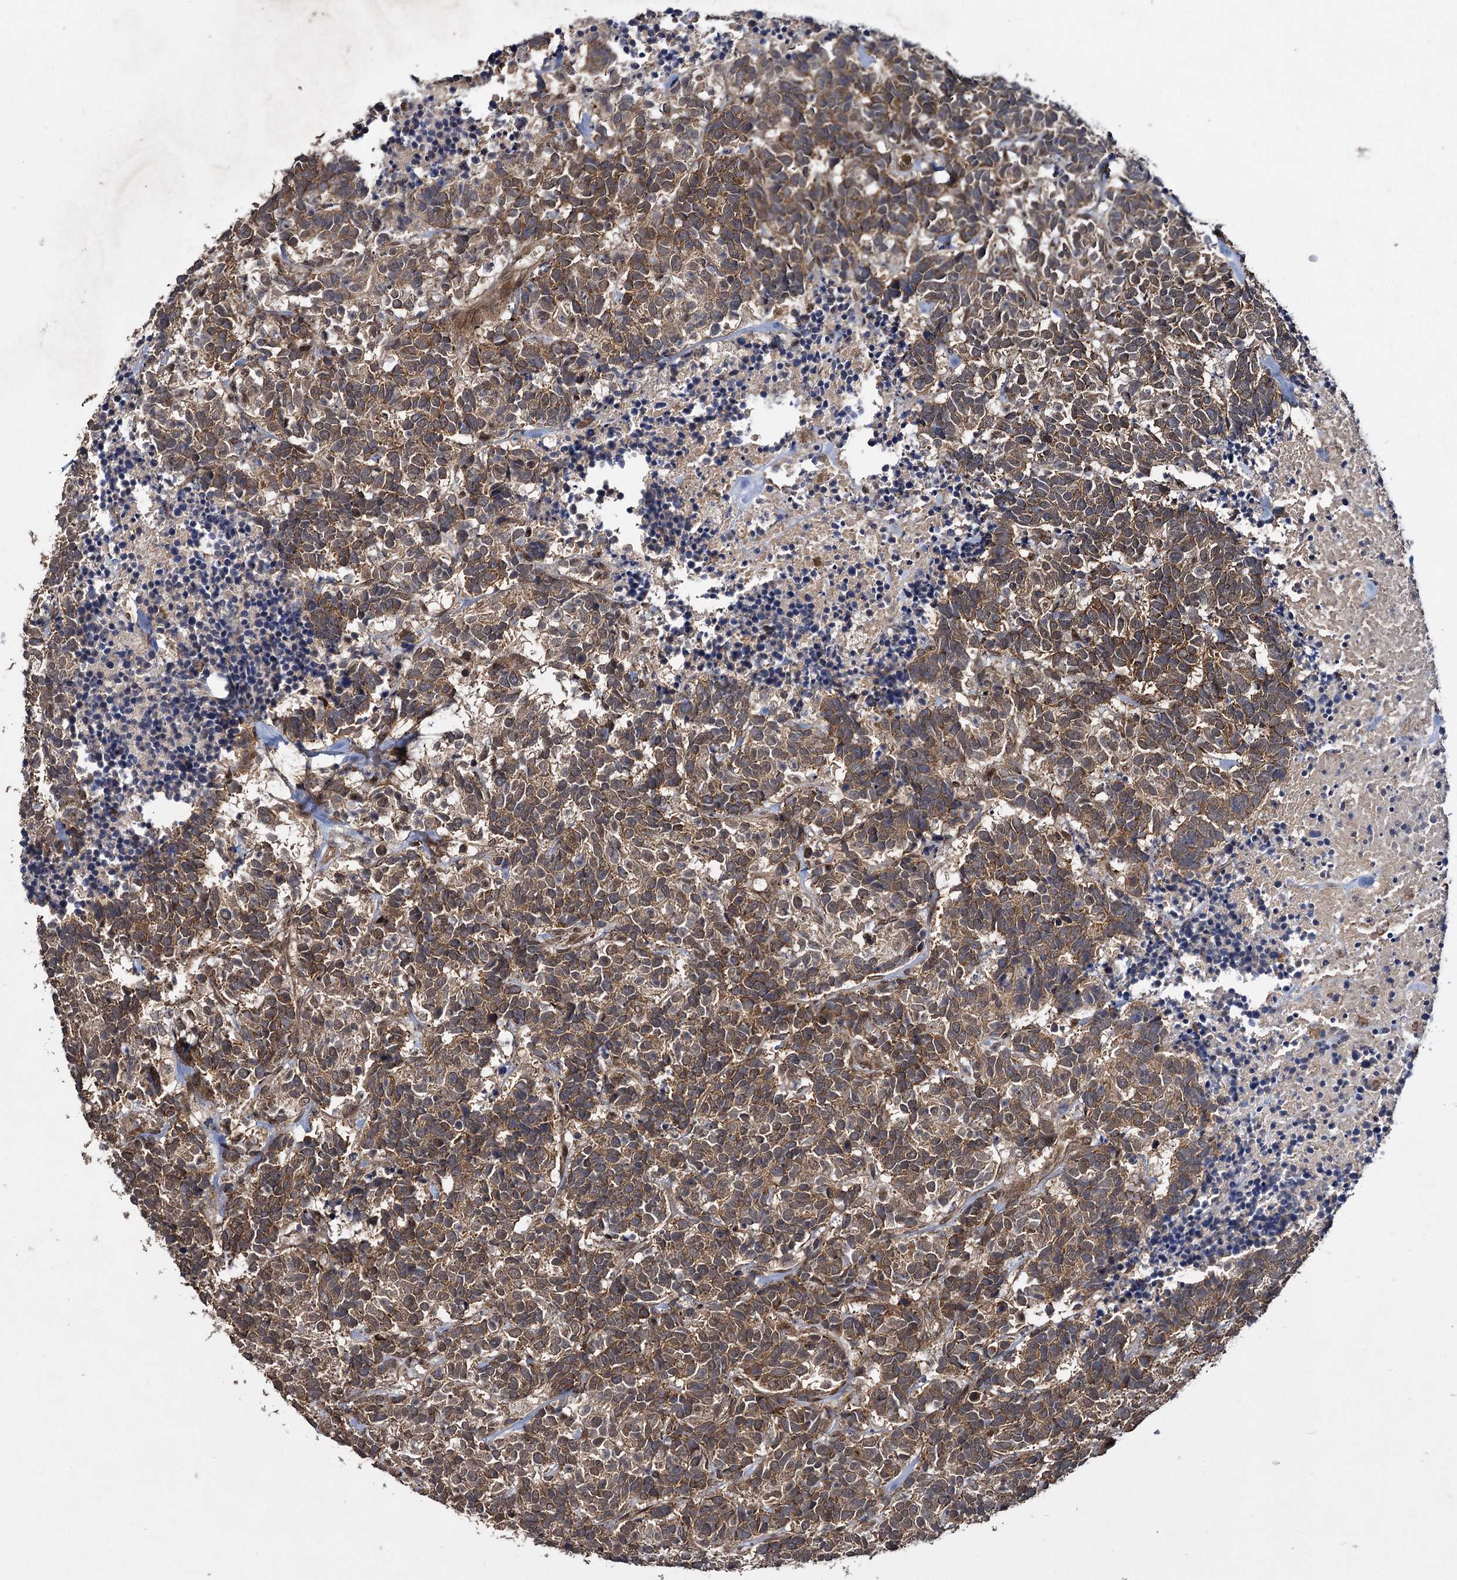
{"staining": {"intensity": "weak", "quantity": ">75%", "location": "cytoplasmic/membranous"}, "tissue": "carcinoid", "cell_type": "Tumor cells", "image_type": "cancer", "snomed": [{"axis": "morphology", "description": "Carcinoma, NOS"}, {"axis": "morphology", "description": "Carcinoid, malignant, NOS"}, {"axis": "topography", "description": "Urinary bladder"}], "caption": "The immunohistochemical stain highlights weak cytoplasmic/membranous staining in tumor cells of carcinoma tissue. Nuclei are stained in blue.", "gene": "DCP1B", "patient": {"sex": "male", "age": 57}}